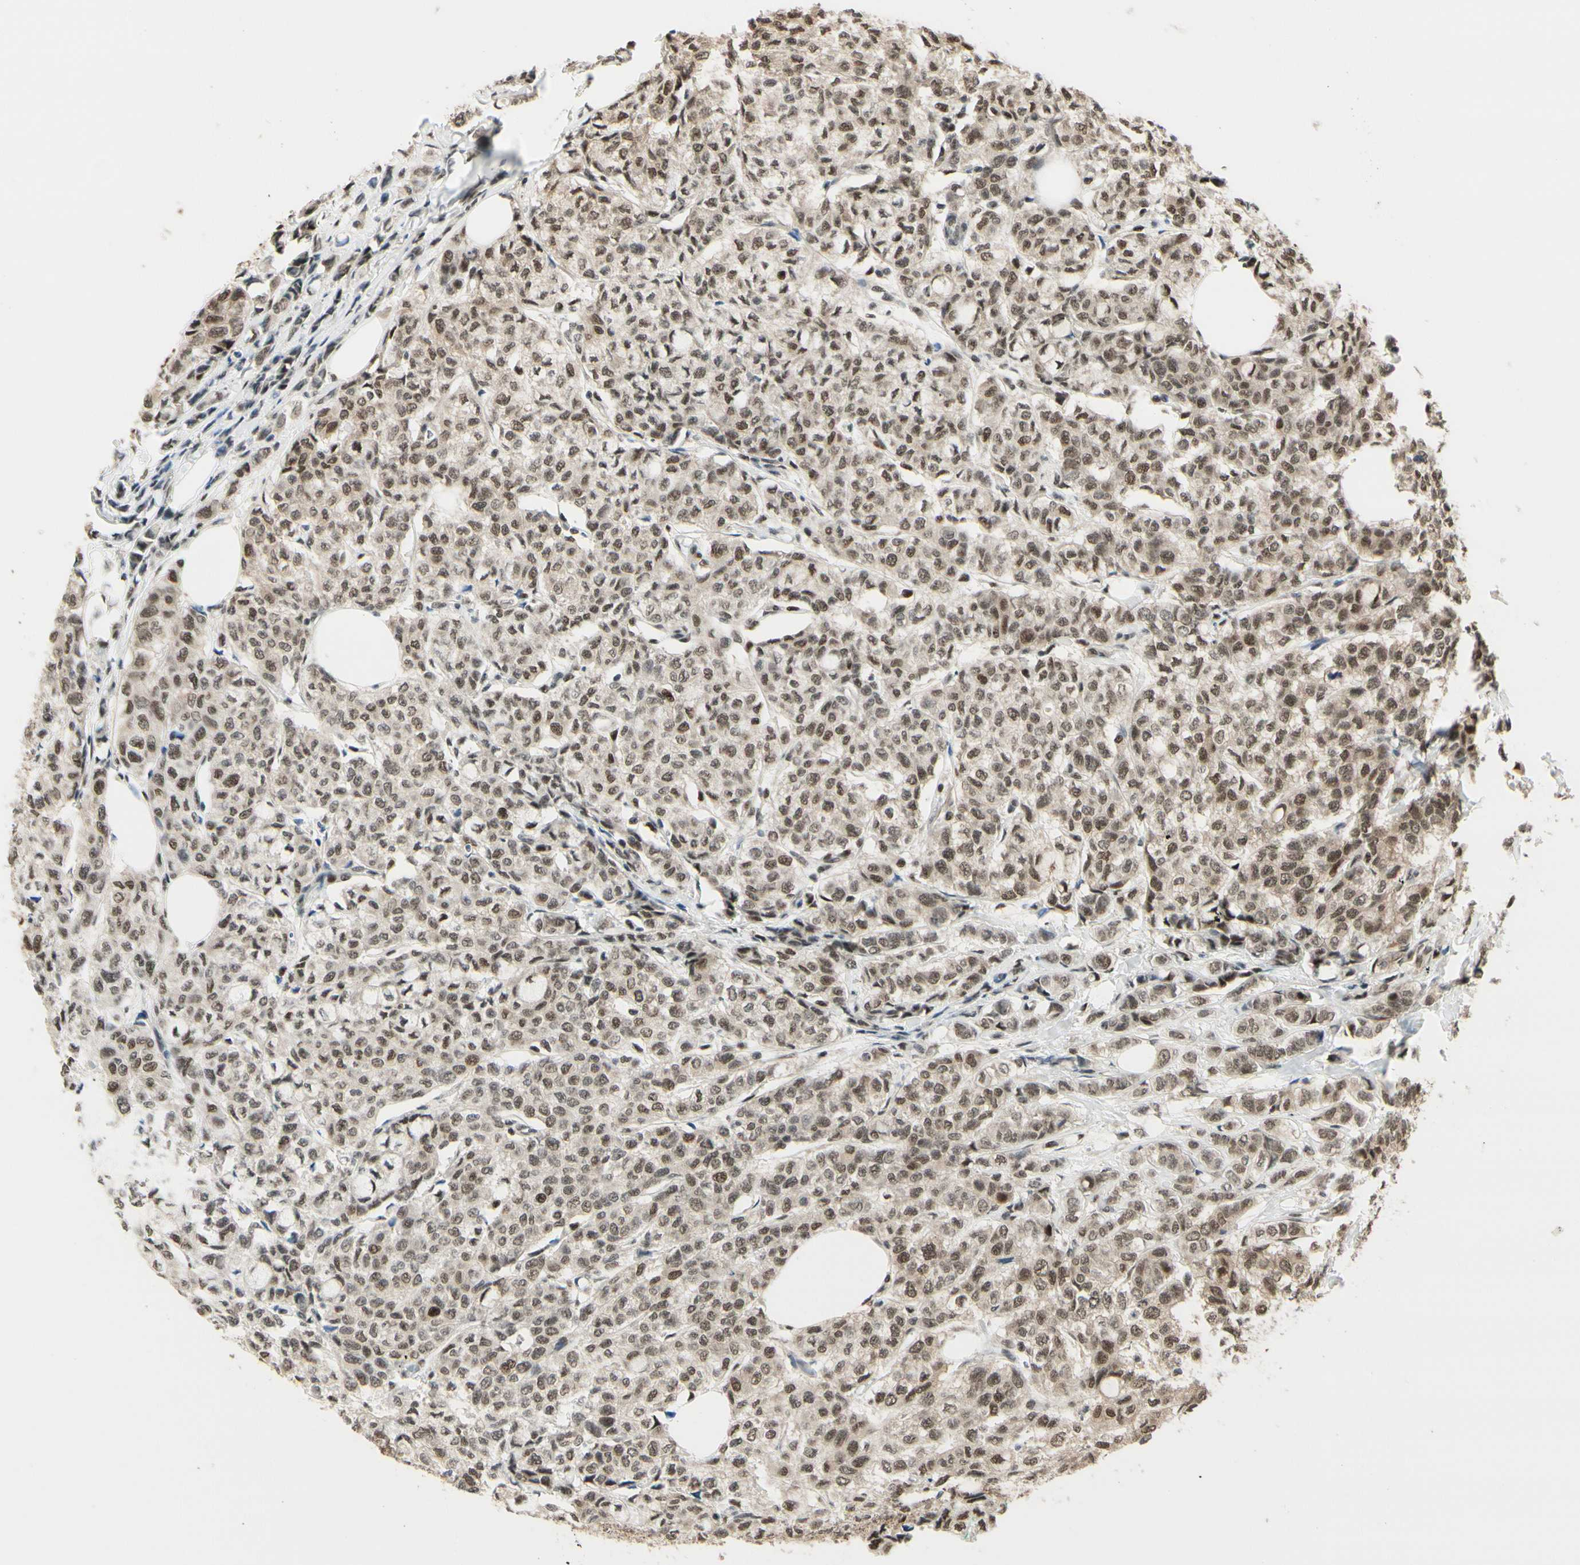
{"staining": {"intensity": "moderate", "quantity": ">75%", "location": "nuclear"}, "tissue": "breast cancer", "cell_type": "Tumor cells", "image_type": "cancer", "snomed": [{"axis": "morphology", "description": "Lobular carcinoma"}, {"axis": "topography", "description": "Breast"}], "caption": "Breast cancer was stained to show a protein in brown. There is medium levels of moderate nuclear staining in approximately >75% of tumor cells. (IHC, brightfield microscopy, high magnification).", "gene": "HSF1", "patient": {"sex": "female", "age": 60}}